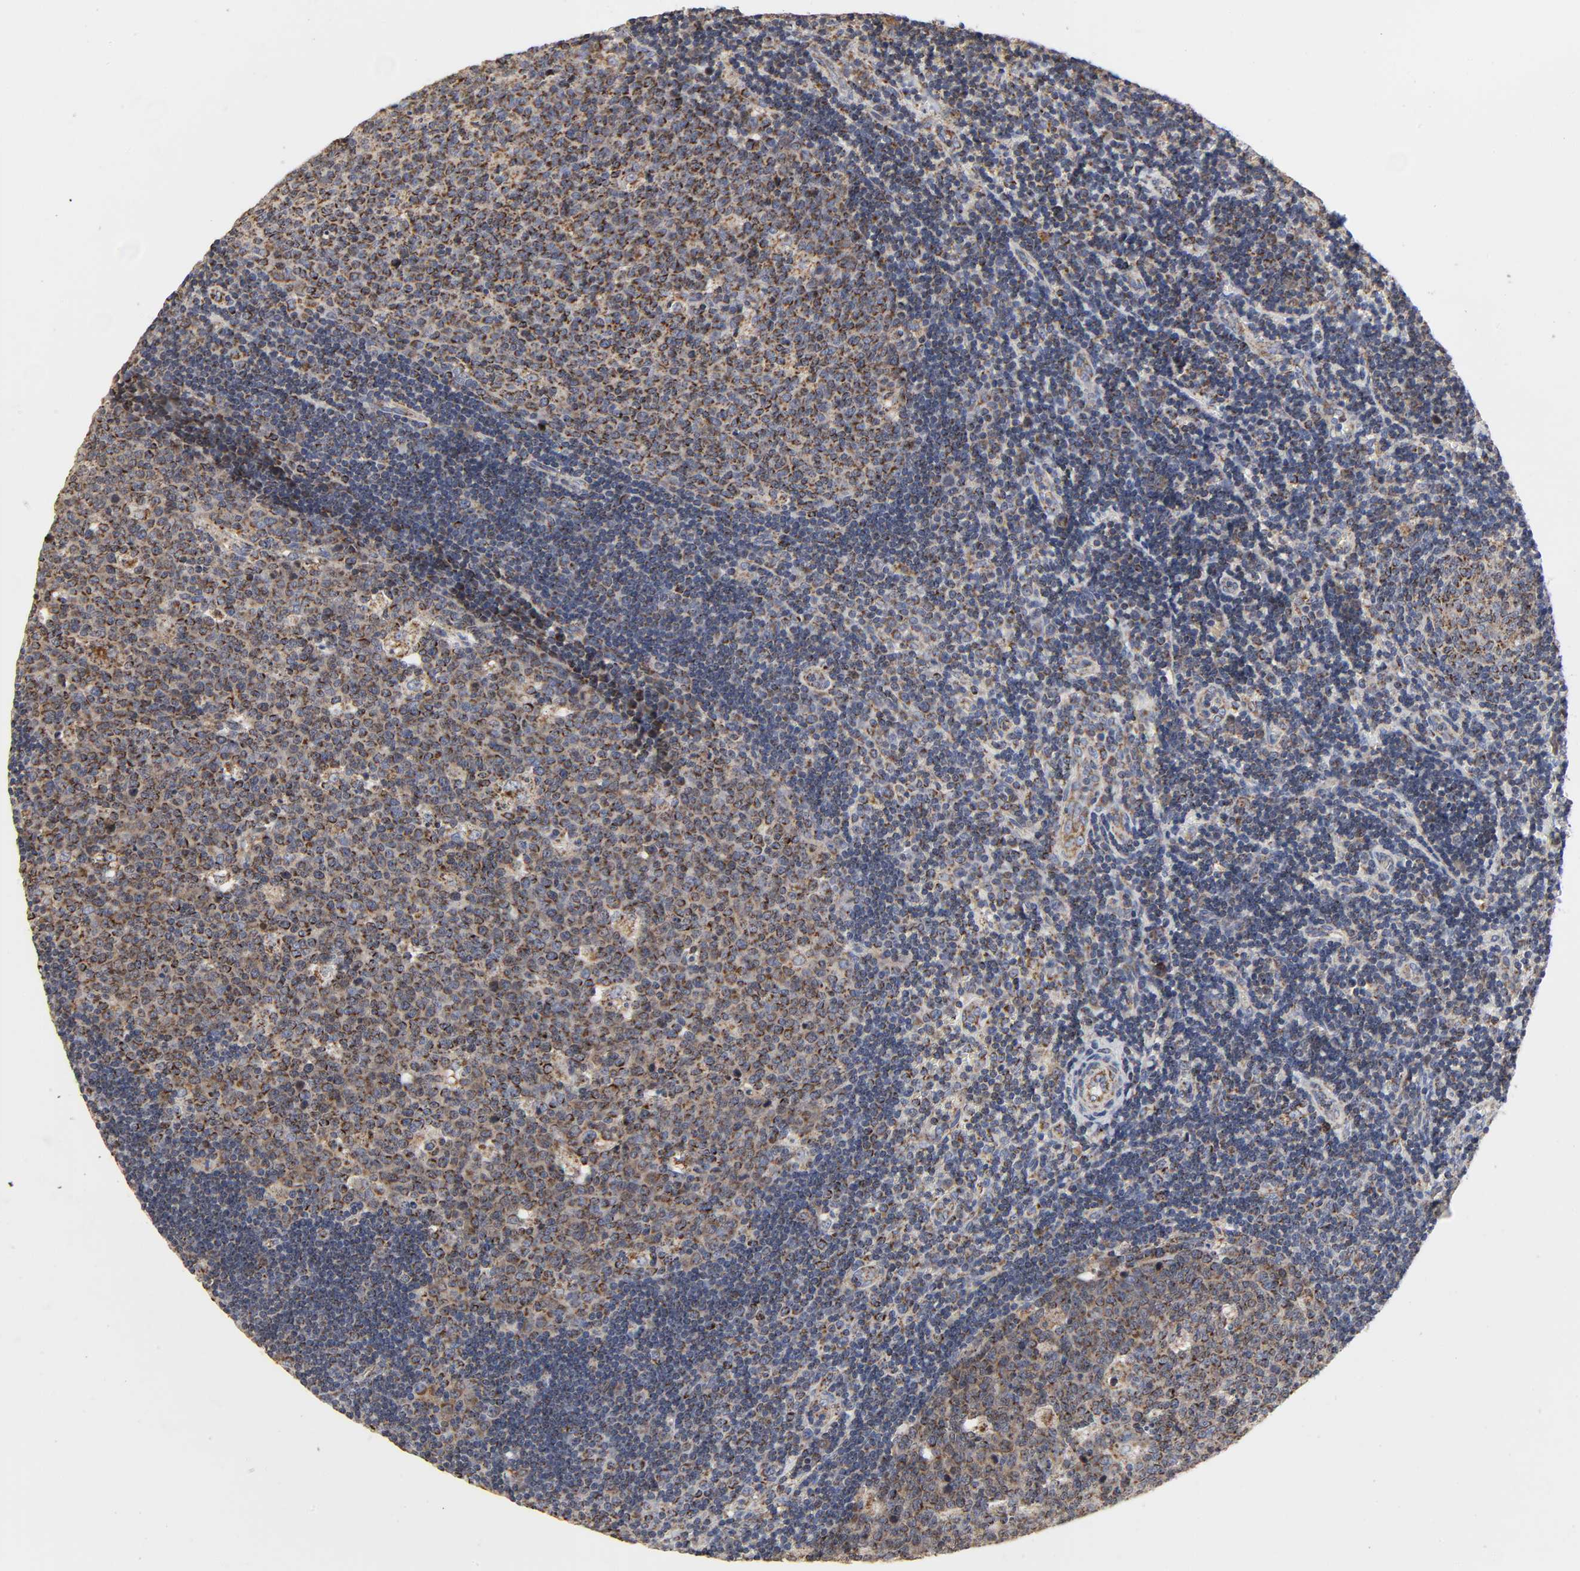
{"staining": {"intensity": "strong", "quantity": ">75%", "location": "cytoplasmic/membranous"}, "tissue": "lymph node", "cell_type": "Germinal center cells", "image_type": "normal", "snomed": [{"axis": "morphology", "description": "Normal tissue, NOS"}, {"axis": "topography", "description": "Lymph node"}, {"axis": "topography", "description": "Salivary gland"}], "caption": "Strong cytoplasmic/membranous positivity is present in approximately >75% of germinal center cells in unremarkable lymph node.", "gene": "COX6B1", "patient": {"sex": "male", "age": 8}}